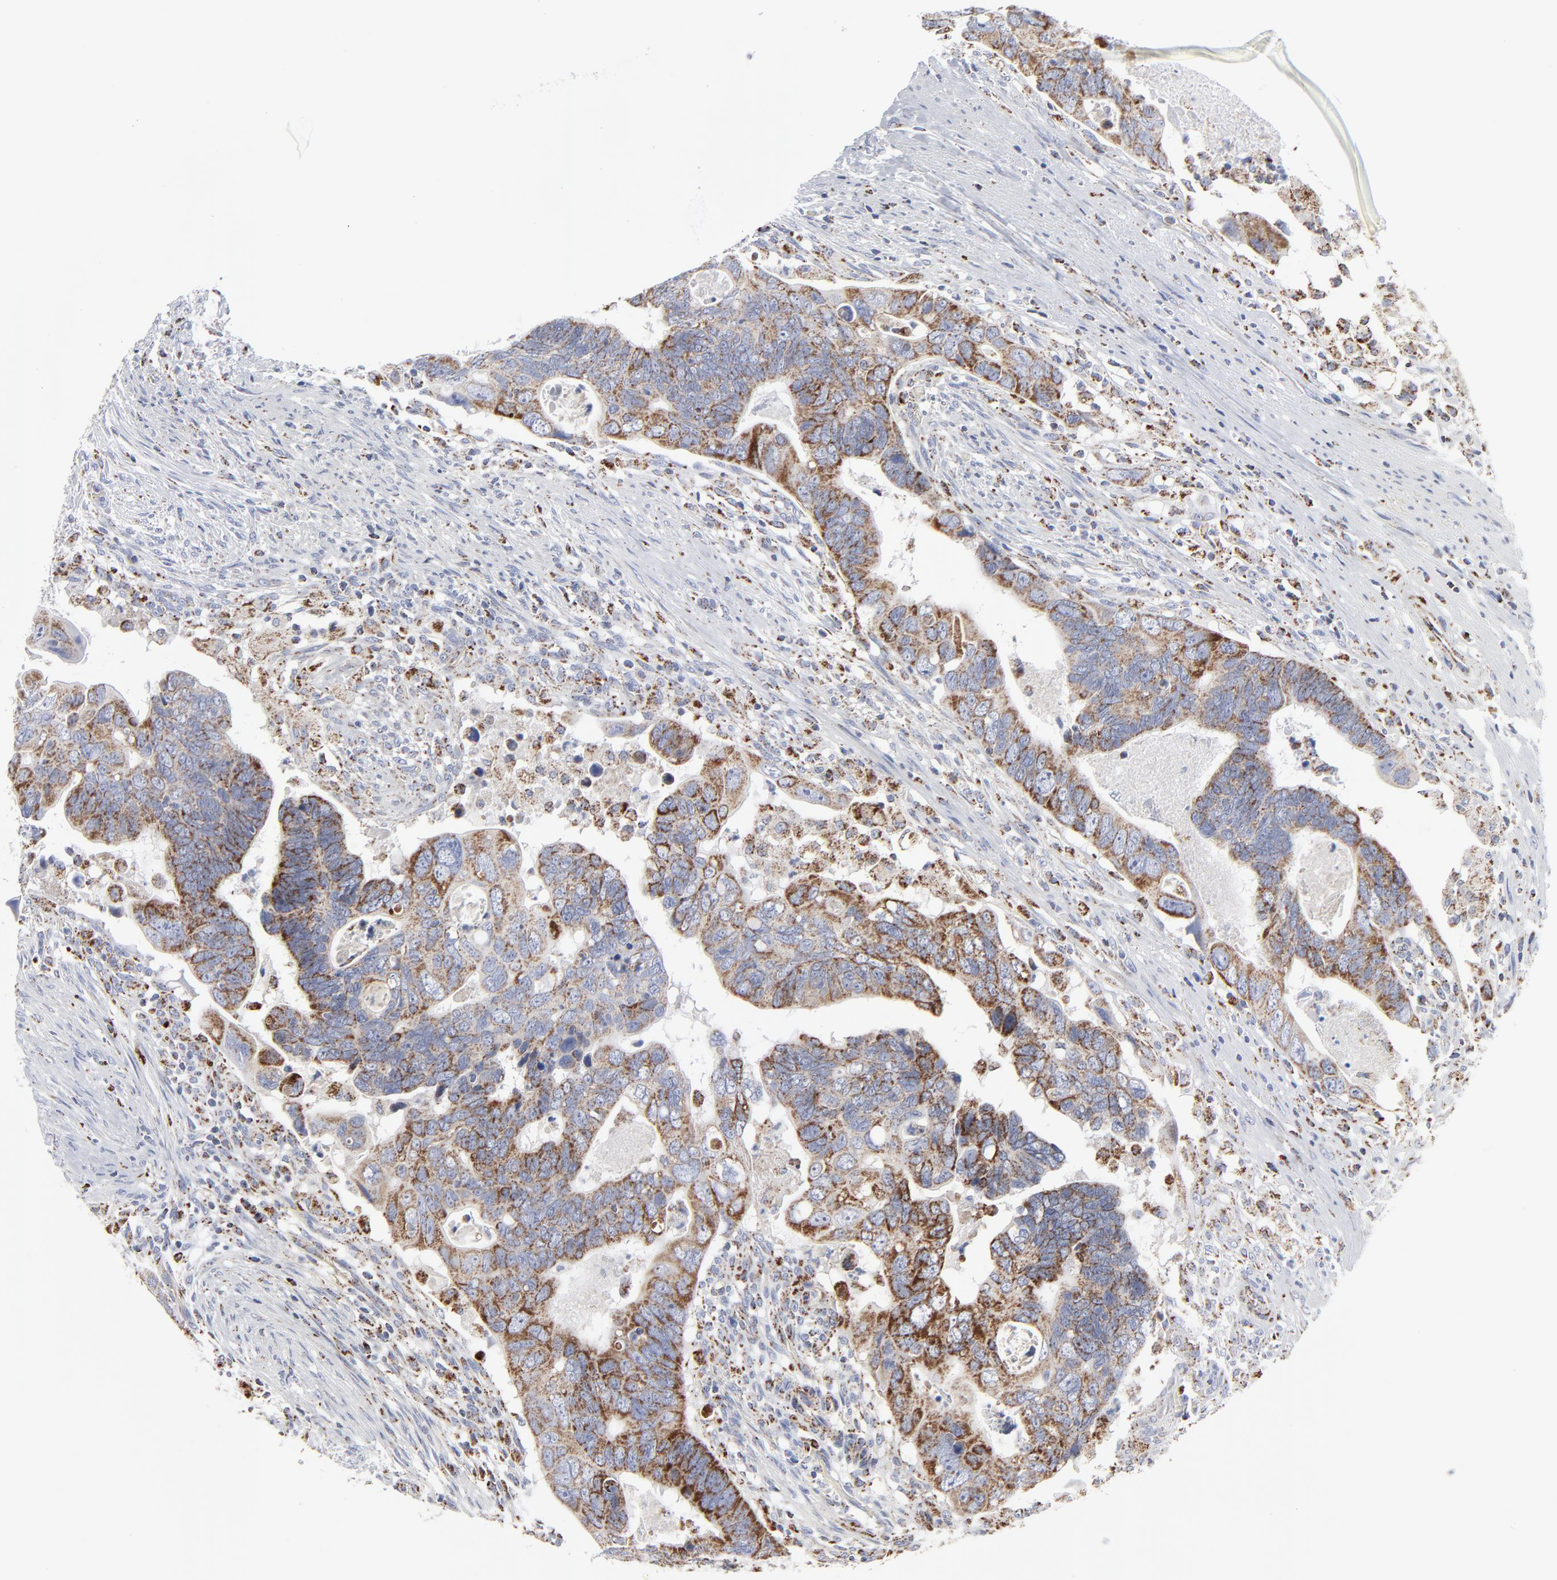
{"staining": {"intensity": "moderate", "quantity": ">75%", "location": "cytoplasmic/membranous"}, "tissue": "colorectal cancer", "cell_type": "Tumor cells", "image_type": "cancer", "snomed": [{"axis": "morphology", "description": "Adenocarcinoma, NOS"}, {"axis": "topography", "description": "Rectum"}], "caption": "Immunohistochemistry micrograph of colorectal cancer stained for a protein (brown), which displays medium levels of moderate cytoplasmic/membranous staining in approximately >75% of tumor cells.", "gene": "TXNRD2", "patient": {"sex": "male", "age": 53}}